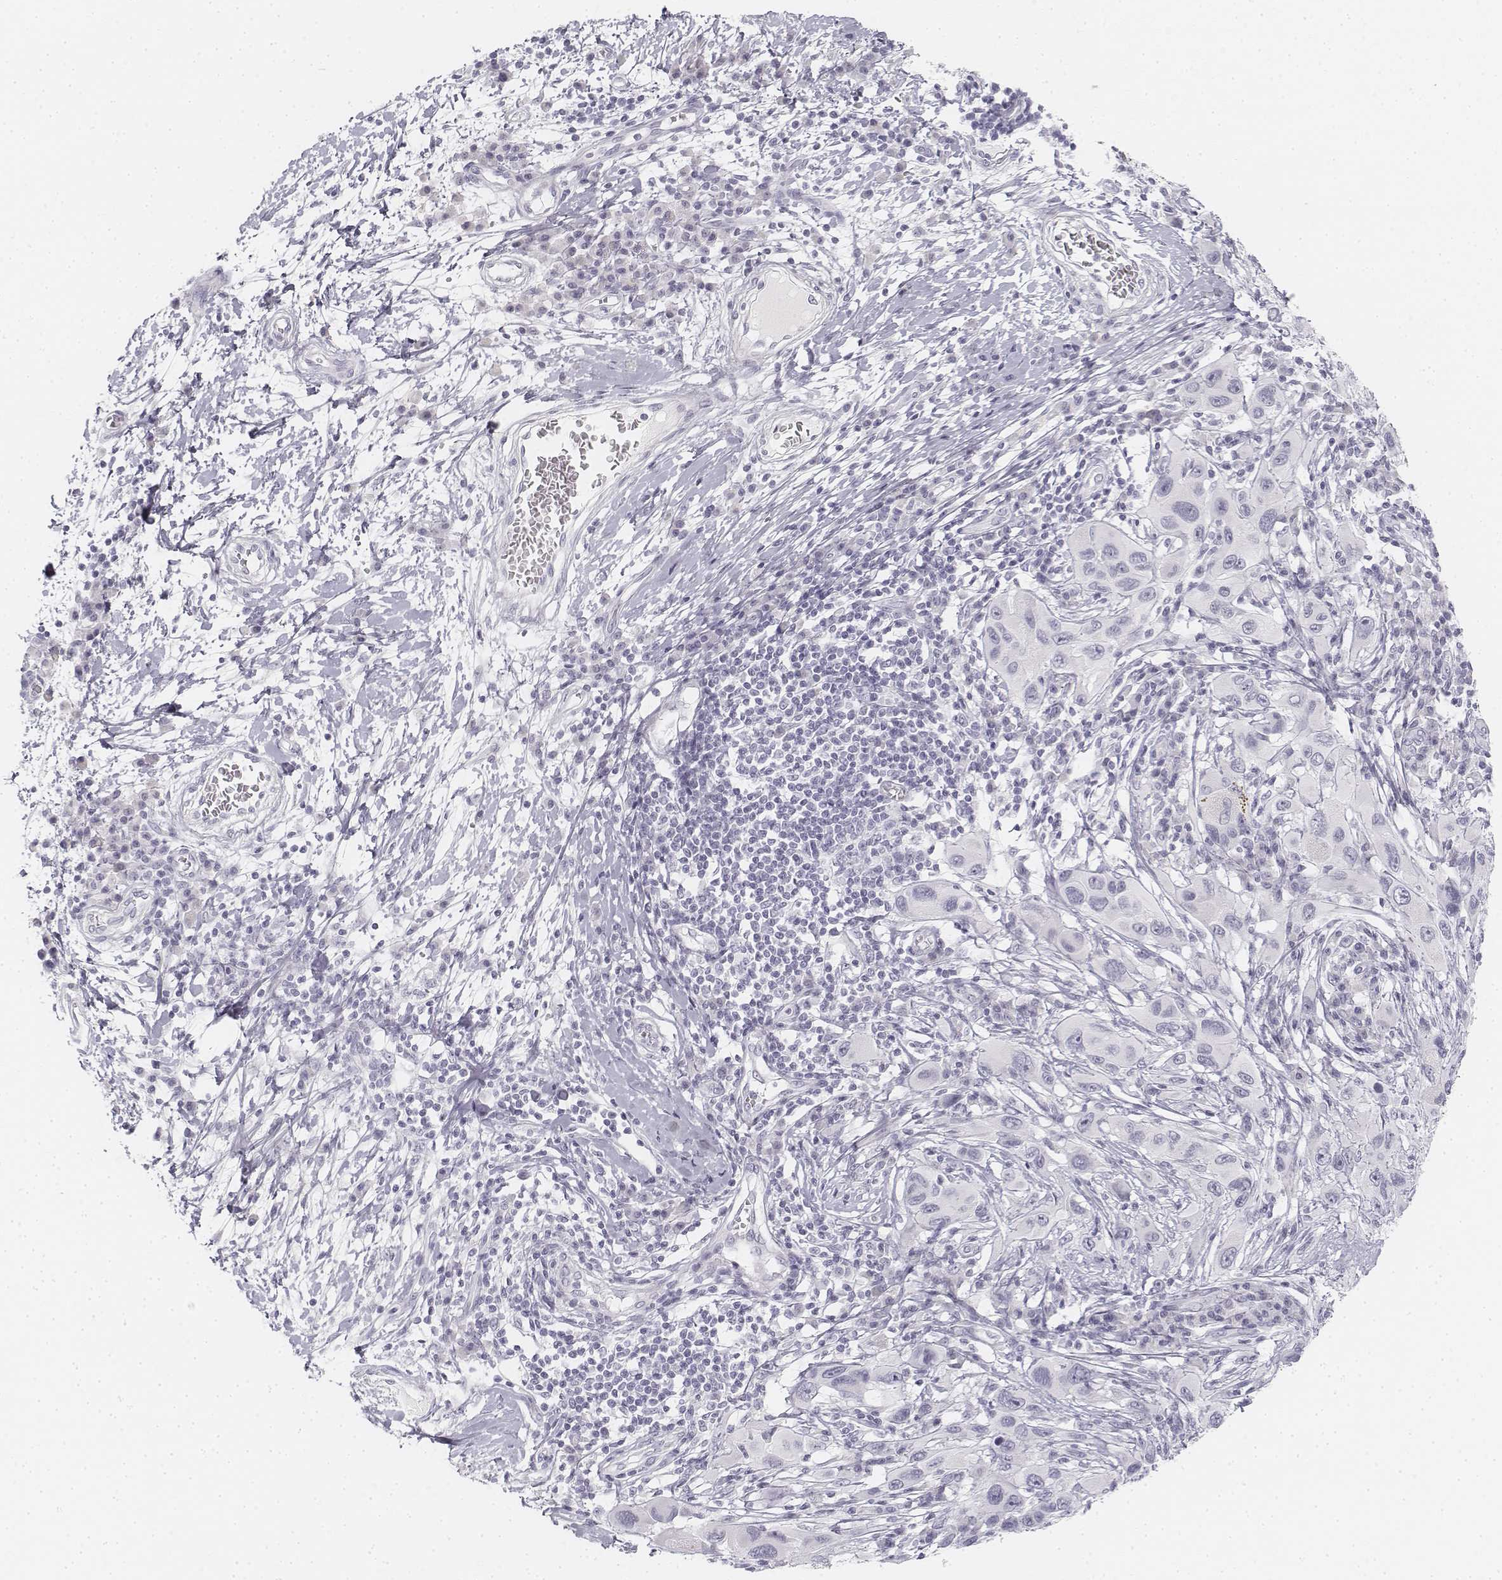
{"staining": {"intensity": "negative", "quantity": "none", "location": "none"}, "tissue": "melanoma", "cell_type": "Tumor cells", "image_type": "cancer", "snomed": [{"axis": "morphology", "description": "Malignant melanoma, NOS"}, {"axis": "topography", "description": "Skin"}], "caption": "This is an immunohistochemistry (IHC) image of human melanoma. There is no staining in tumor cells.", "gene": "KRT25", "patient": {"sex": "male", "age": 53}}